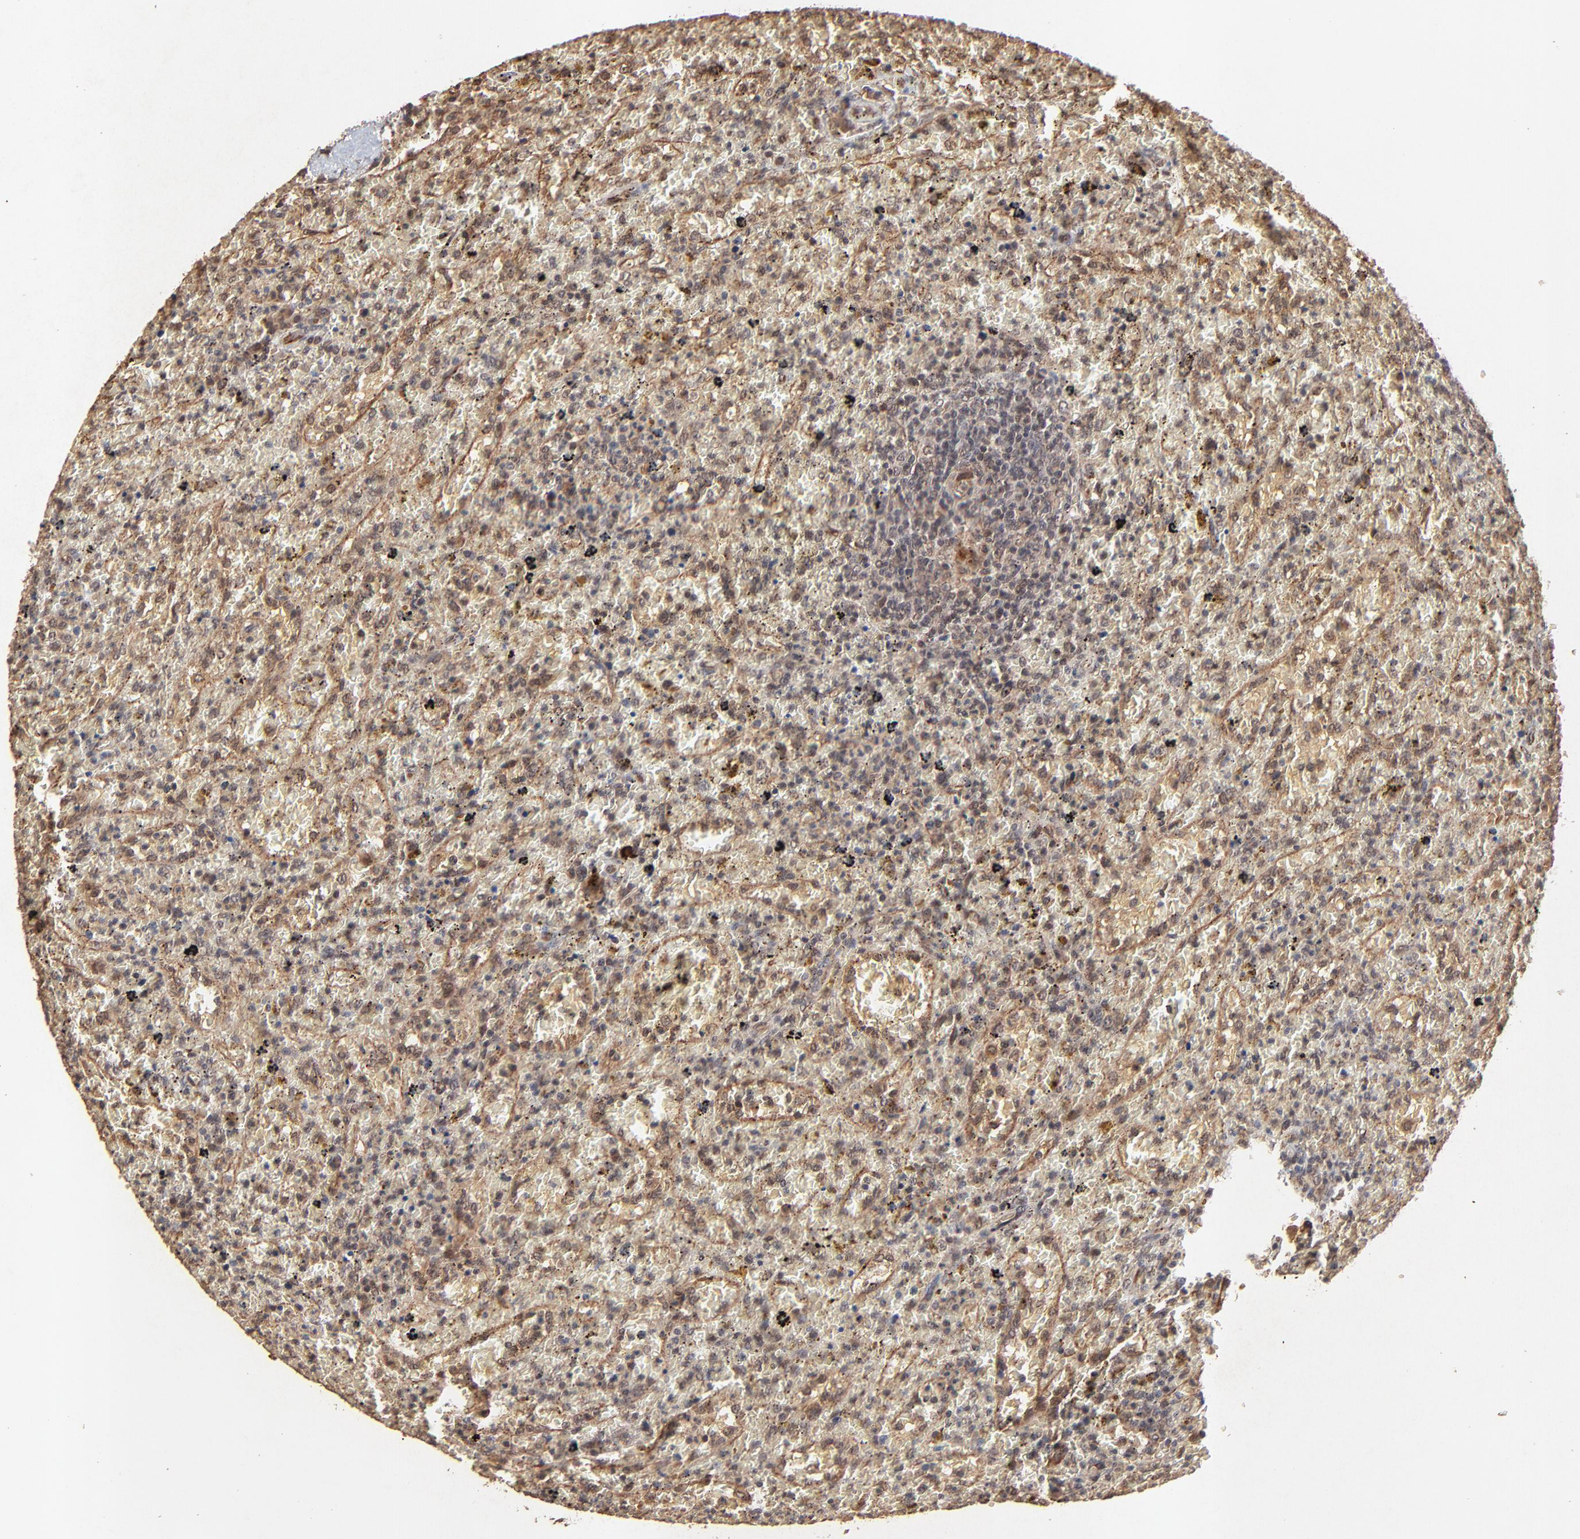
{"staining": {"intensity": "weak", "quantity": "25%-75%", "location": "cytoplasmic/membranous,nuclear"}, "tissue": "lymphoma", "cell_type": "Tumor cells", "image_type": "cancer", "snomed": [{"axis": "morphology", "description": "Malignant lymphoma, non-Hodgkin's type, High grade"}, {"axis": "topography", "description": "Spleen"}, {"axis": "topography", "description": "Lymph node"}], "caption": "A photomicrograph of human malignant lymphoma, non-Hodgkin's type (high-grade) stained for a protein exhibits weak cytoplasmic/membranous and nuclear brown staining in tumor cells. Nuclei are stained in blue.", "gene": "FAM227A", "patient": {"sex": "female", "age": 70}}